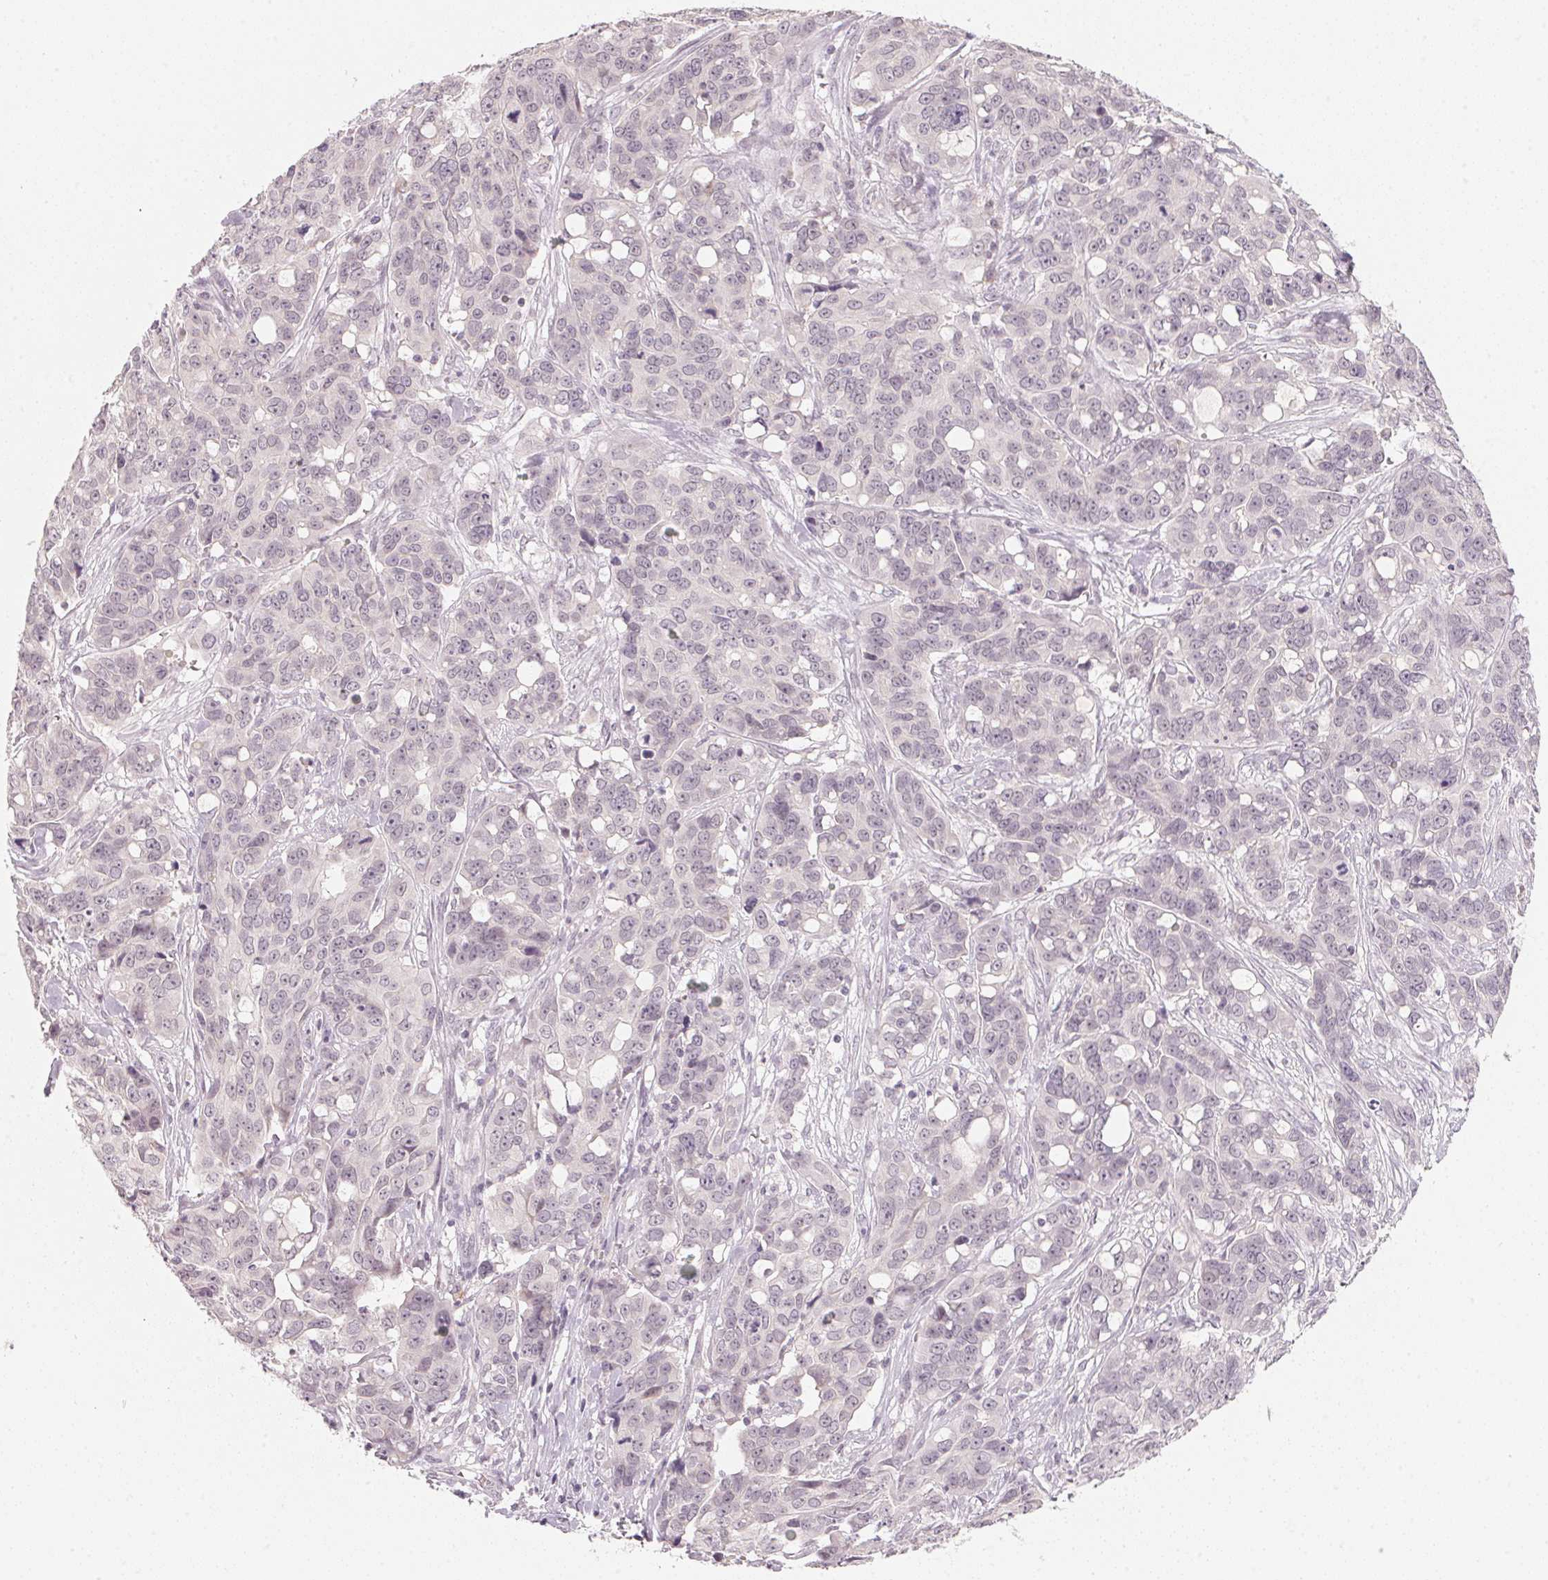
{"staining": {"intensity": "negative", "quantity": "none", "location": "none"}, "tissue": "ovarian cancer", "cell_type": "Tumor cells", "image_type": "cancer", "snomed": [{"axis": "morphology", "description": "Carcinoma, endometroid"}, {"axis": "topography", "description": "Ovary"}], "caption": "Photomicrograph shows no significant protein staining in tumor cells of endometroid carcinoma (ovarian). (DAB immunohistochemistry, high magnification).", "gene": "ANKRD31", "patient": {"sex": "female", "age": 78}}